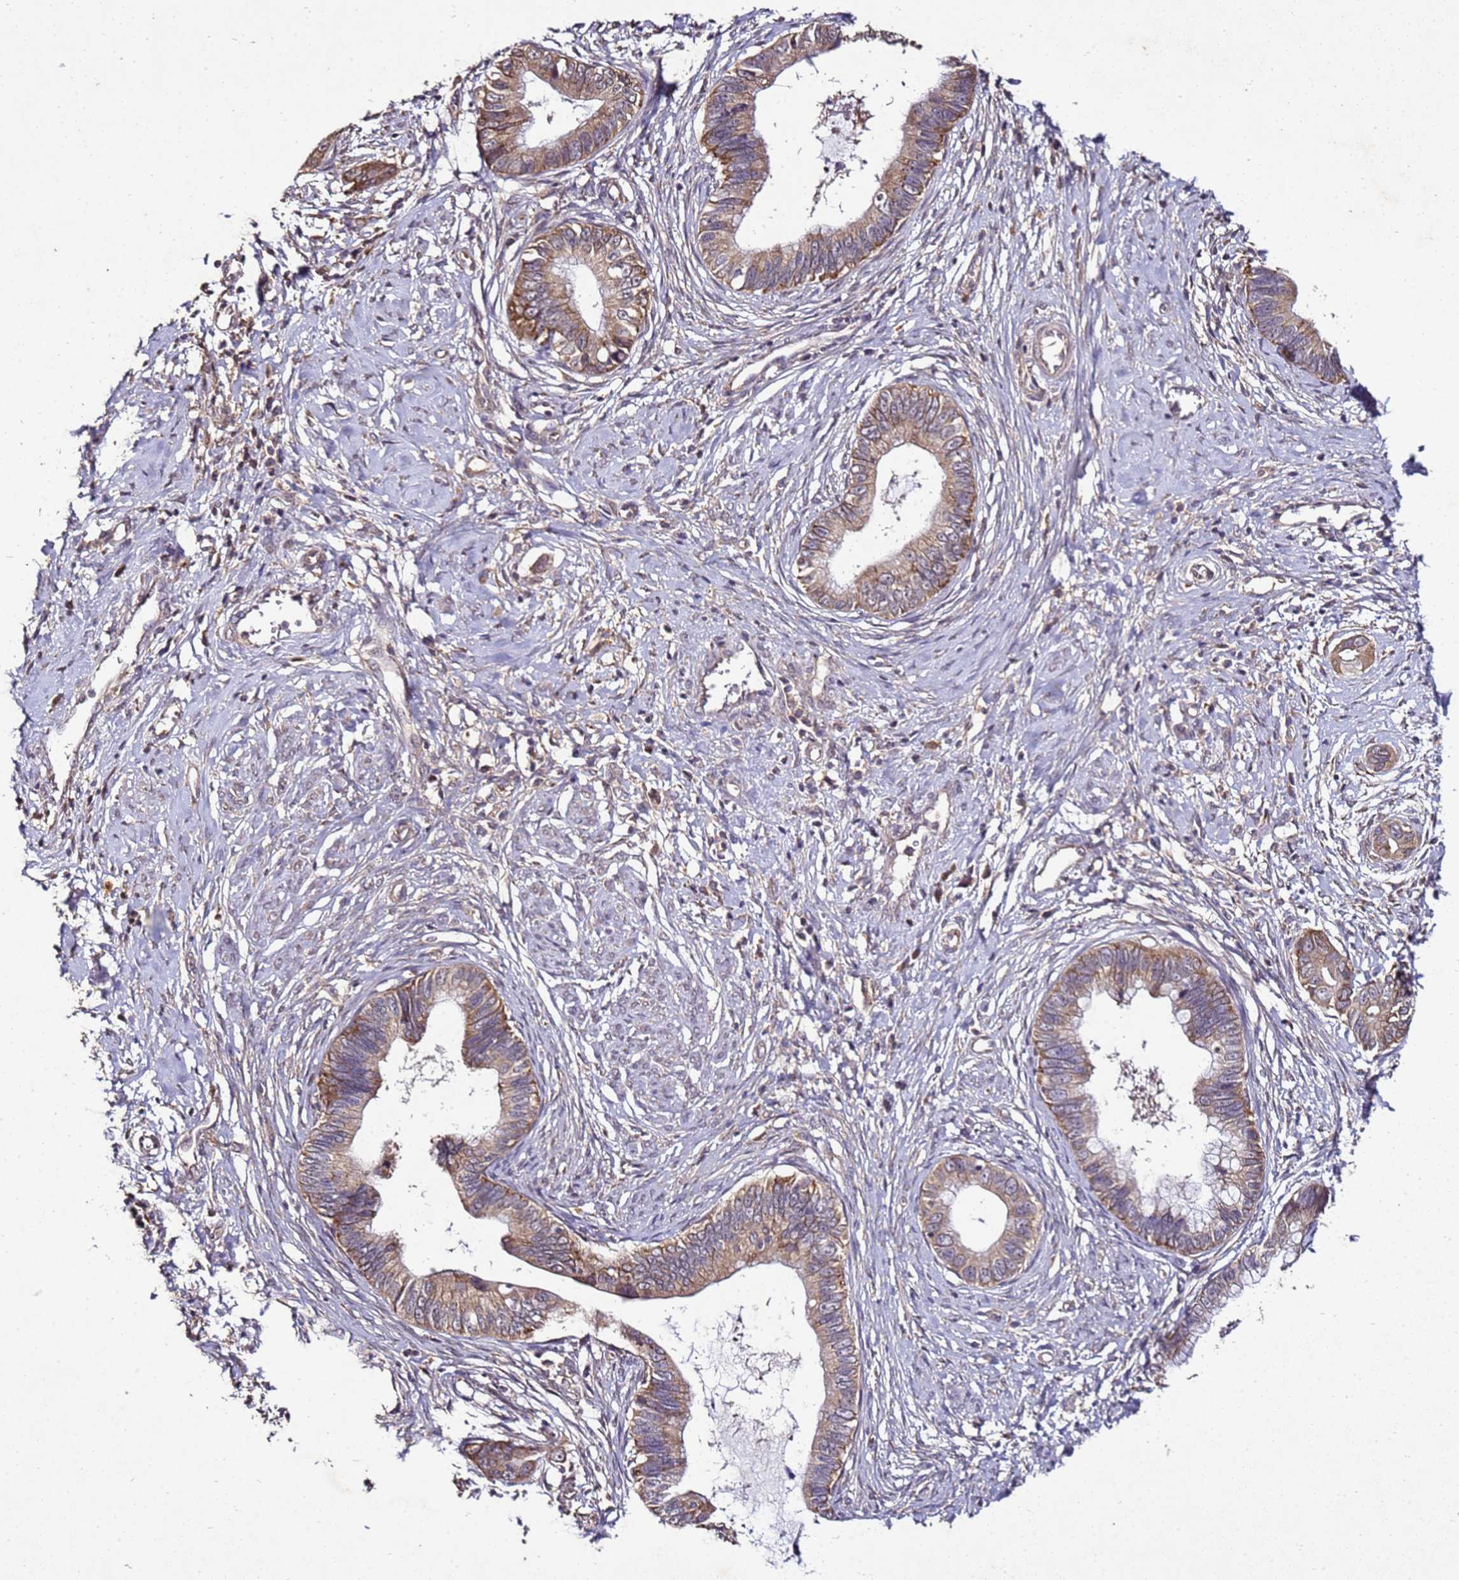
{"staining": {"intensity": "moderate", "quantity": ">75%", "location": "cytoplasmic/membranous"}, "tissue": "cervical cancer", "cell_type": "Tumor cells", "image_type": "cancer", "snomed": [{"axis": "morphology", "description": "Adenocarcinoma, NOS"}, {"axis": "topography", "description": "Cervix"}], "caption": "Tumor cells display moderate cytoplasmic/membranous staining in about >75% of cells in cervical cancer (adenocarcinoma).", "gene": "ANKRD17", "patient": {"sex": "female", "age": 44}}